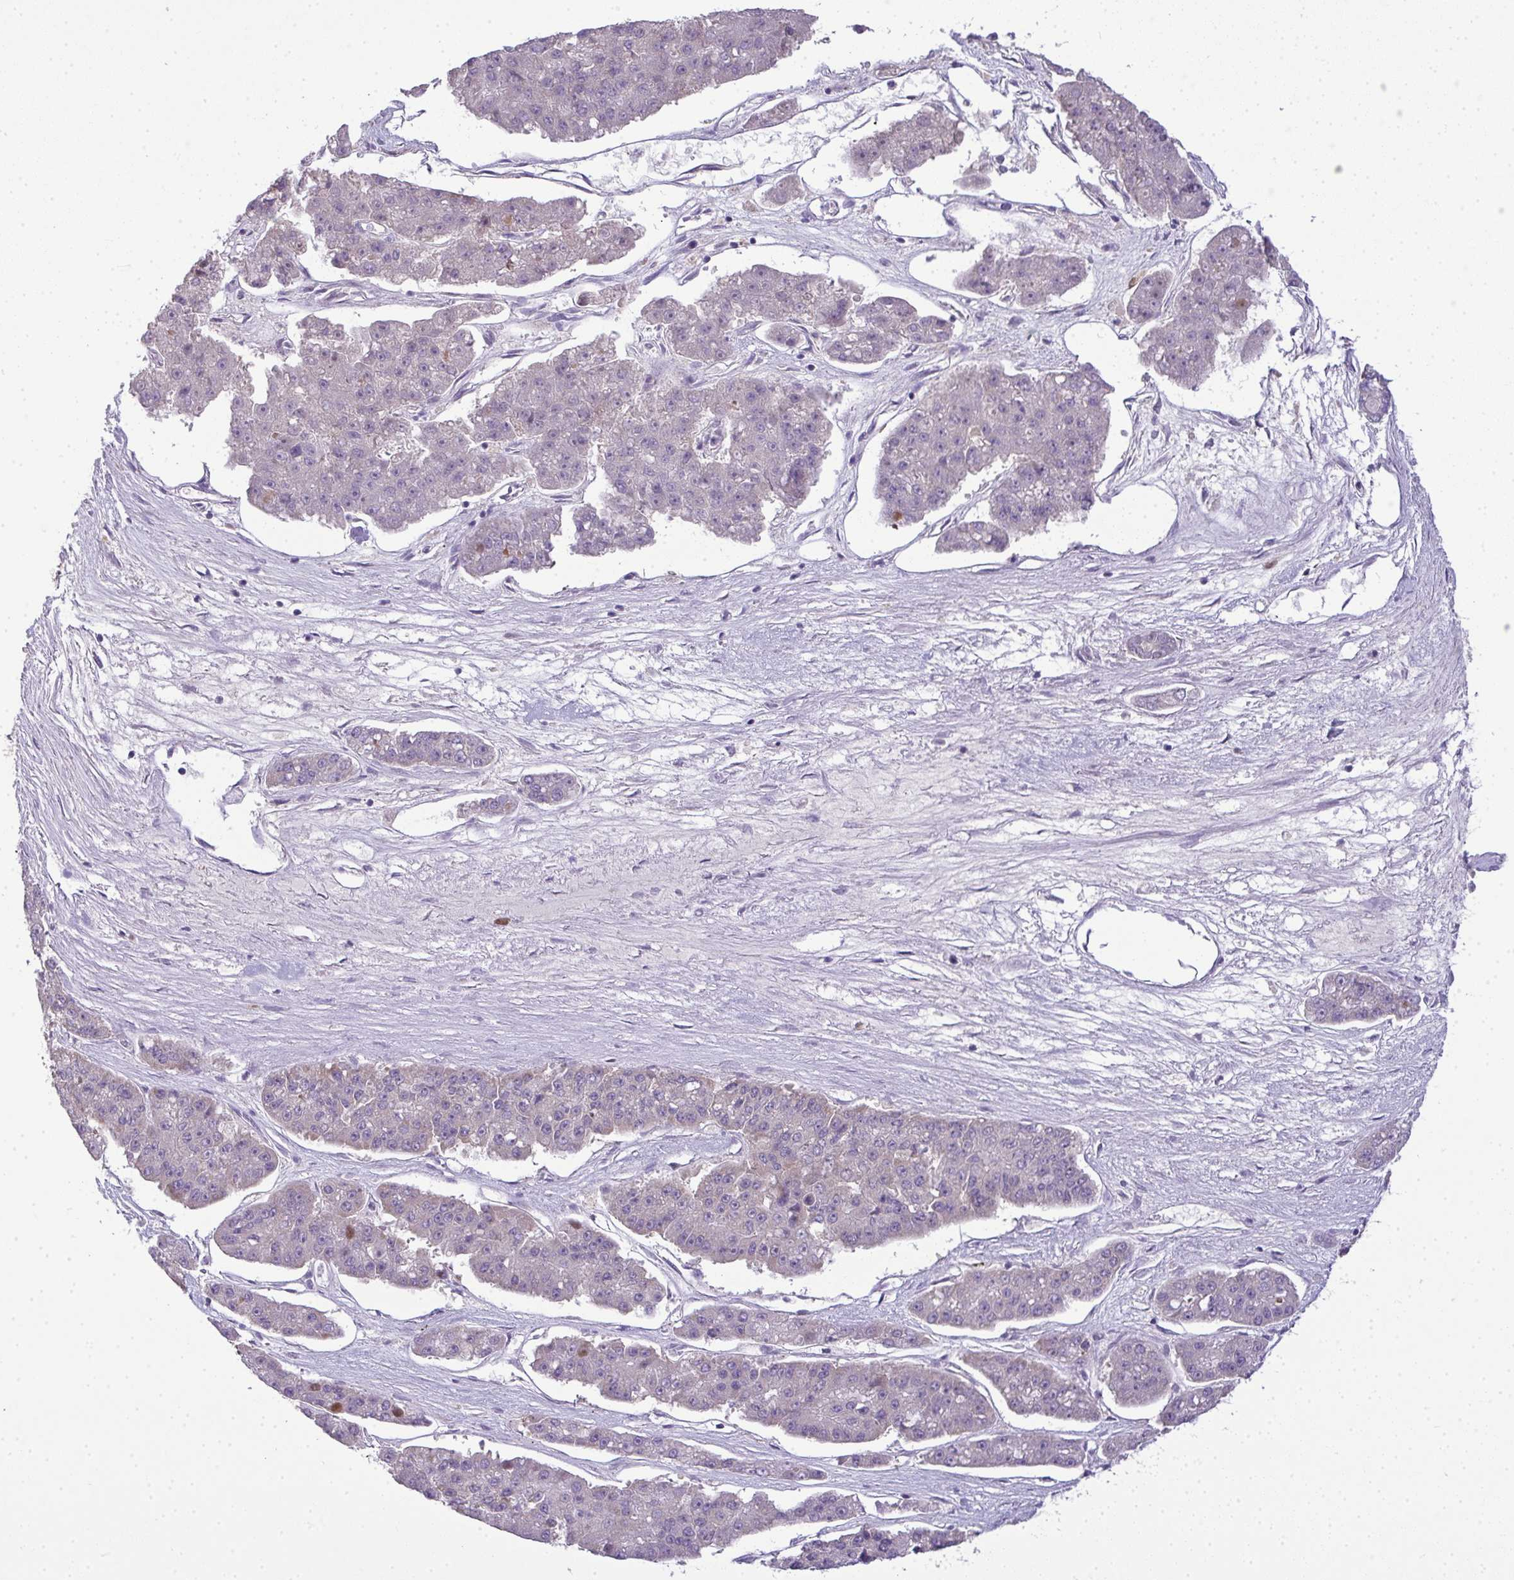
{"staining": {"intensity": "negative", "quantity": "none", "location": "none"}, "tissue": "pancreatic cancer", "cell_type": "Tumor cells", "image_type": "cancer", "snomed": [{"axis": "morphology", "description": "Adenocarcinoma, NOS"}, {"axis": "topography", "description": "Pancreas"}], "caption": "Protein analysis of pancreatic cancer (adenocarcinoma) exhibits no significant positivity in tumor cells.", "gene": "NT5C1A", "patient": {"sex": "male", "age": 50}}